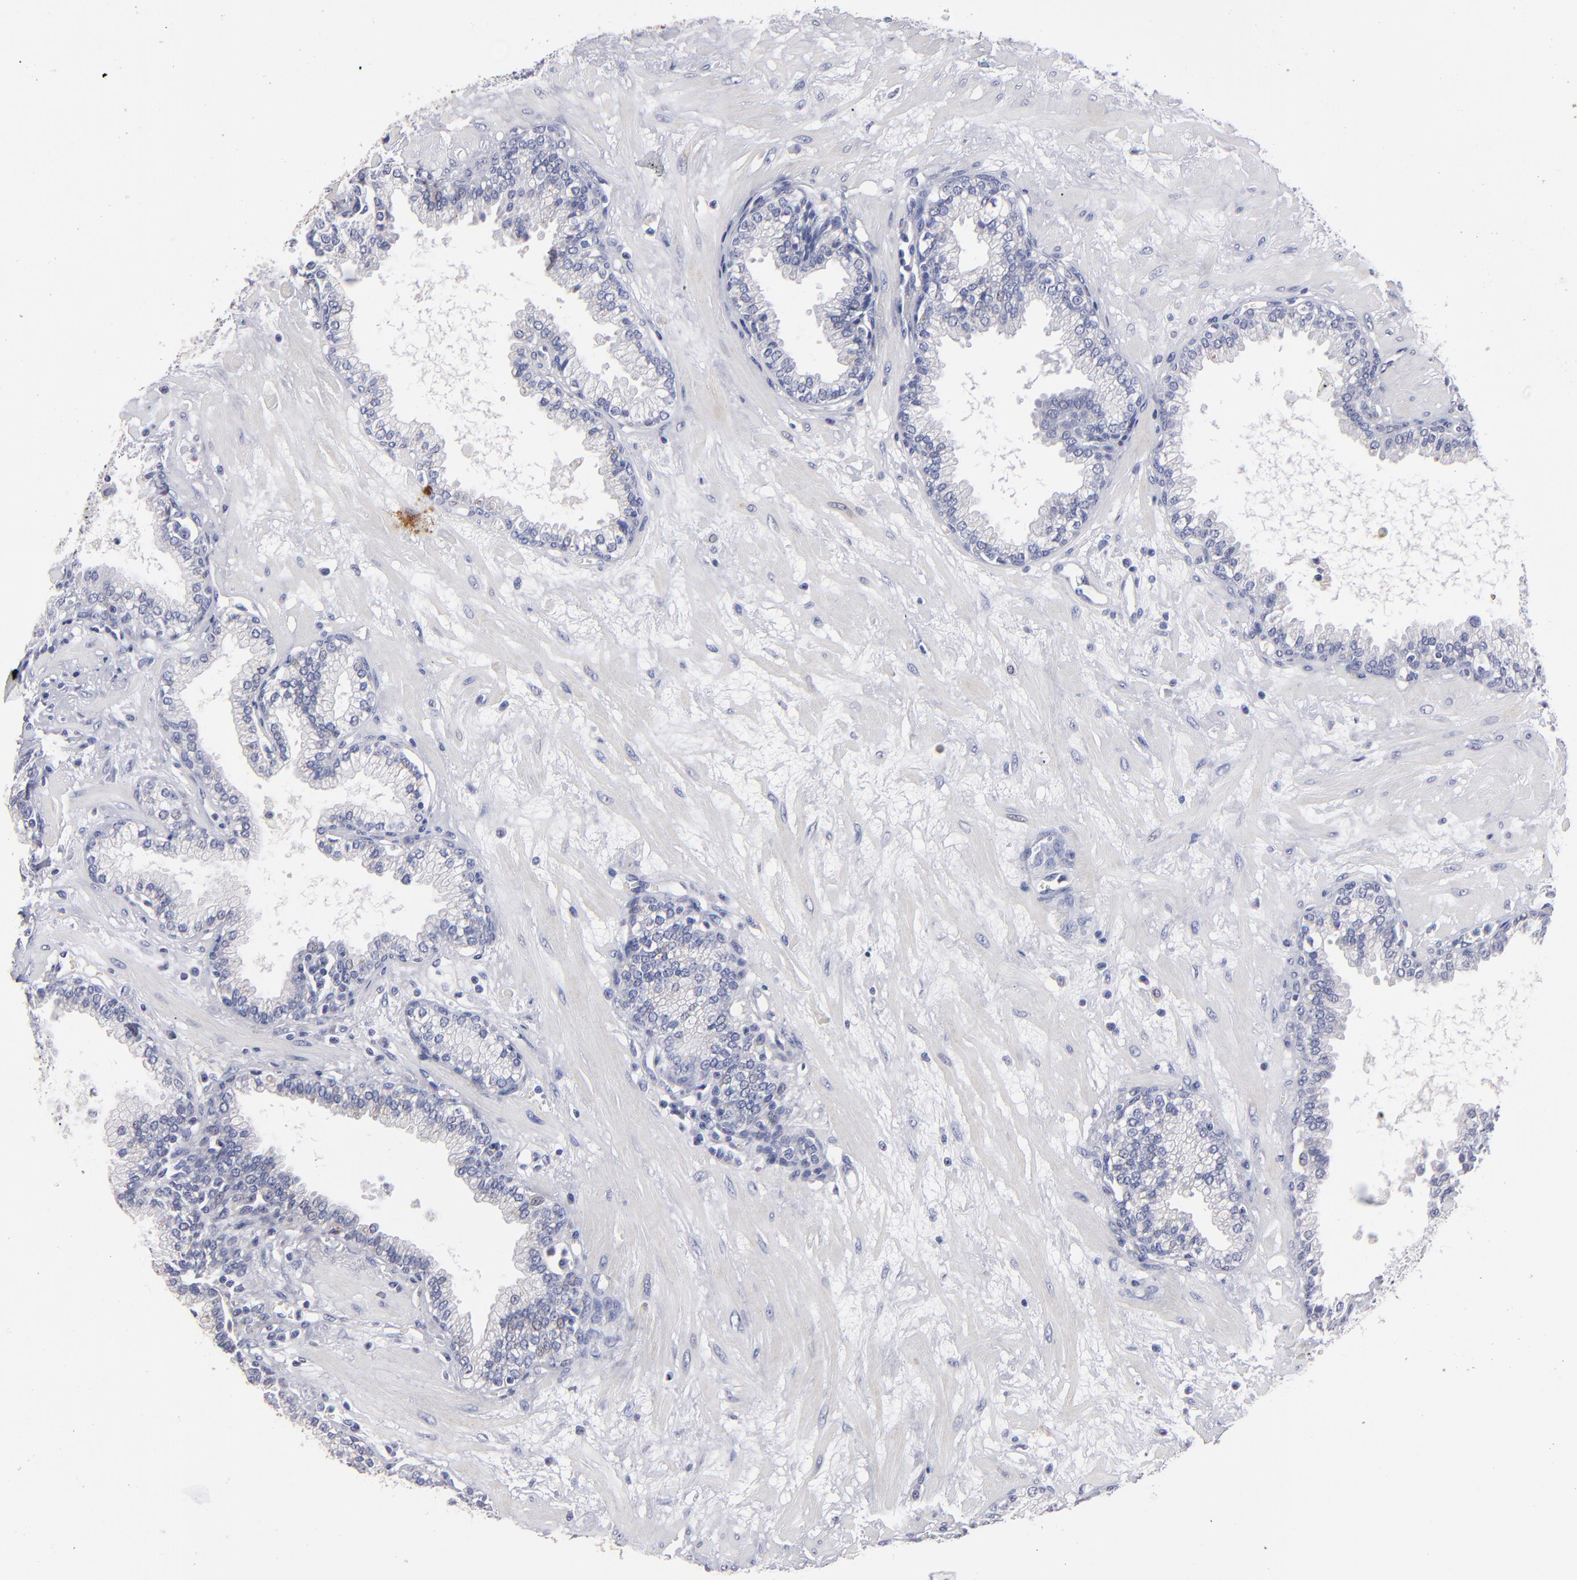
{"staining": {"intensity": "negative", "quantity": "none", "location": "none"}, "tissue": "prostate", "cell_type": "Glandular cells", "image_type": "normal", "snomed": [{"axis": "morphology", "description": "Normal tissue, NOS"}, {"axis": "topography", "description": "Prostate"}], "caption": "Histopathology image shows no significant protein expression in glandular cells of unremarkable prostate.", "gene": "FABP4", "patient": {"sex": "male", "age": 64}}